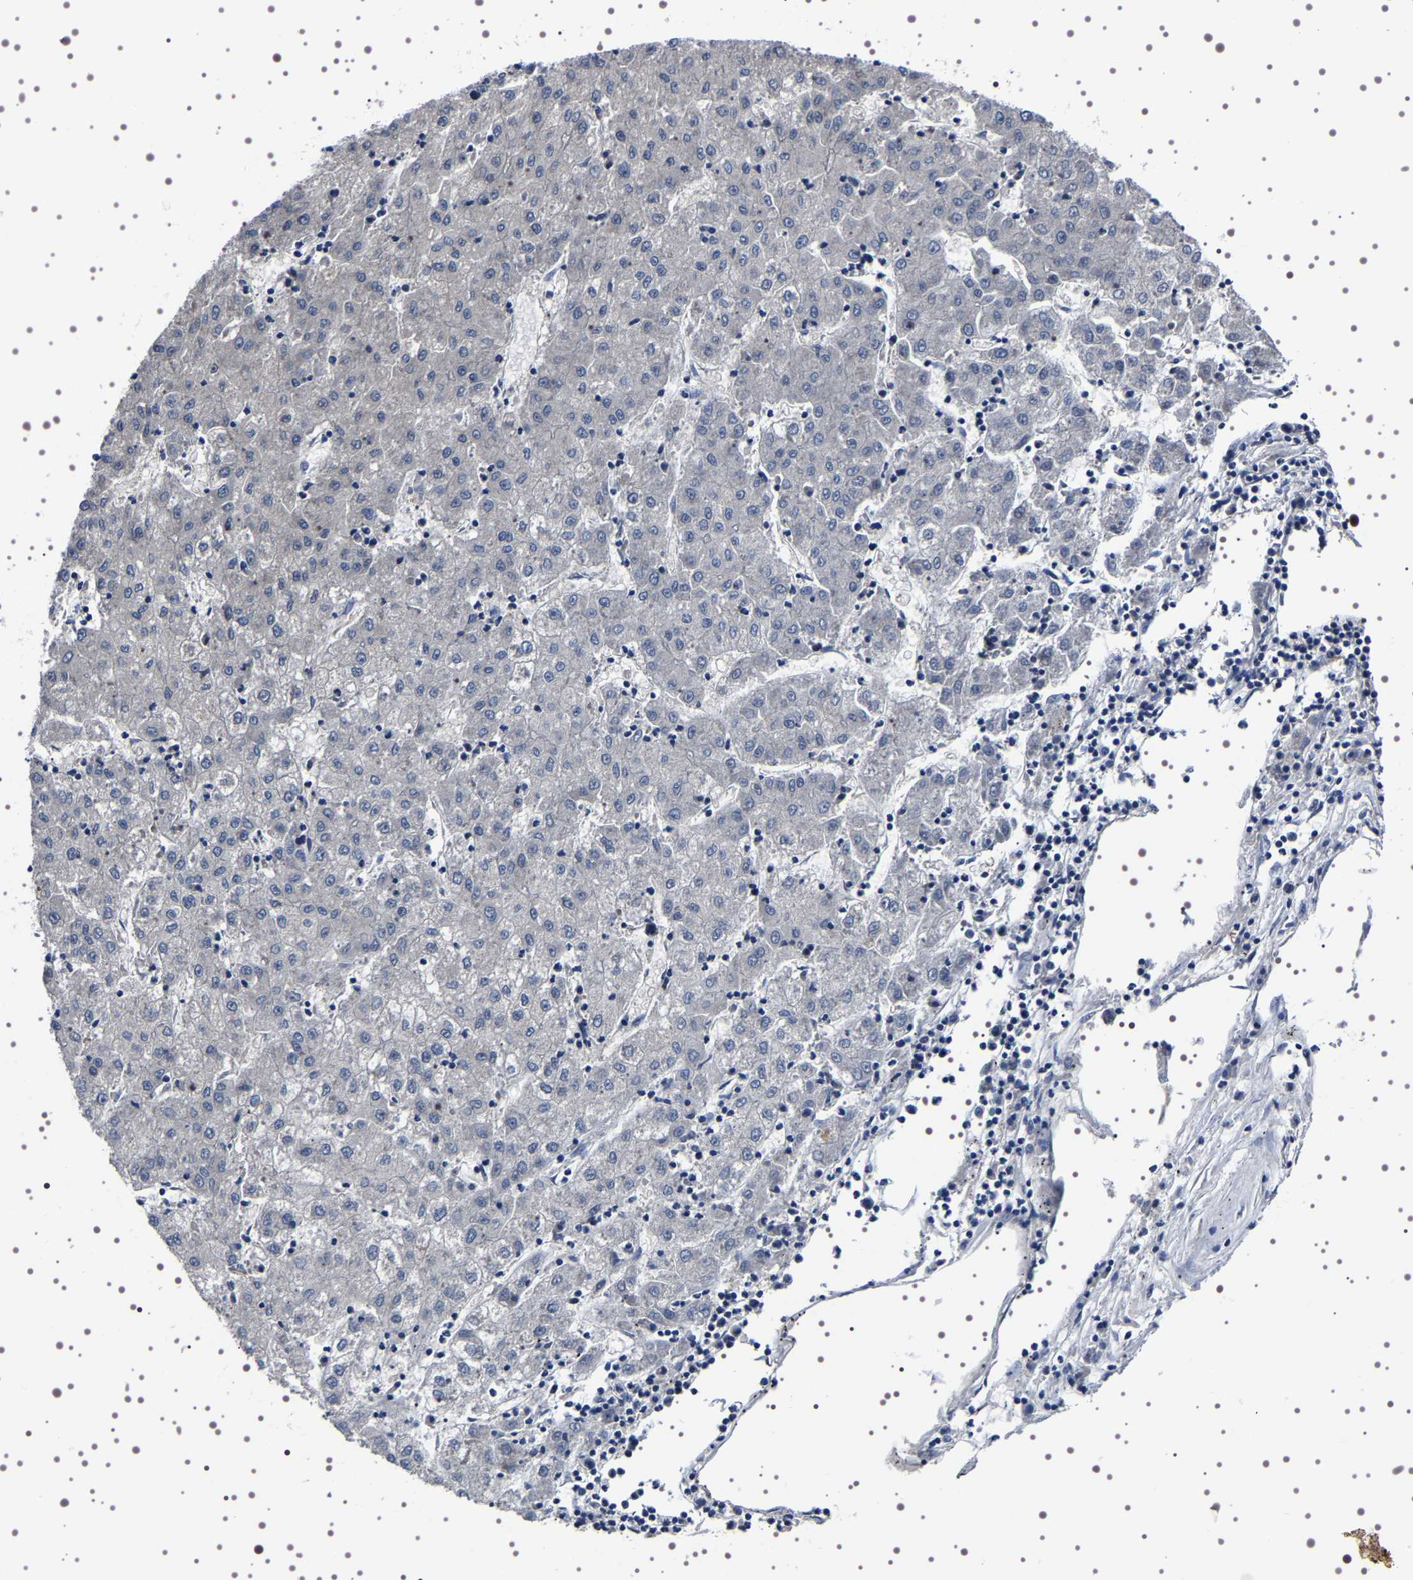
{"staining": {"intensity": "negative", "quantity": "none", "location": "none"}, "tissue": "liver cancer", "cell_type": "Tumor cells", "image_type": "cancer", "snomed": [{"axis": "morphology", "description": "Carcinoma, Hepatocellular, NOS"}, {"axis": "topography", "description": "Liver"}], "caption": "A histopathology image of hepatocellular carcinoma (liver) stained for a protein demonstrates no brown staining in tumor cells.", "gene": "TARBP1", "patient": {"sex": "male", "age": 72}}